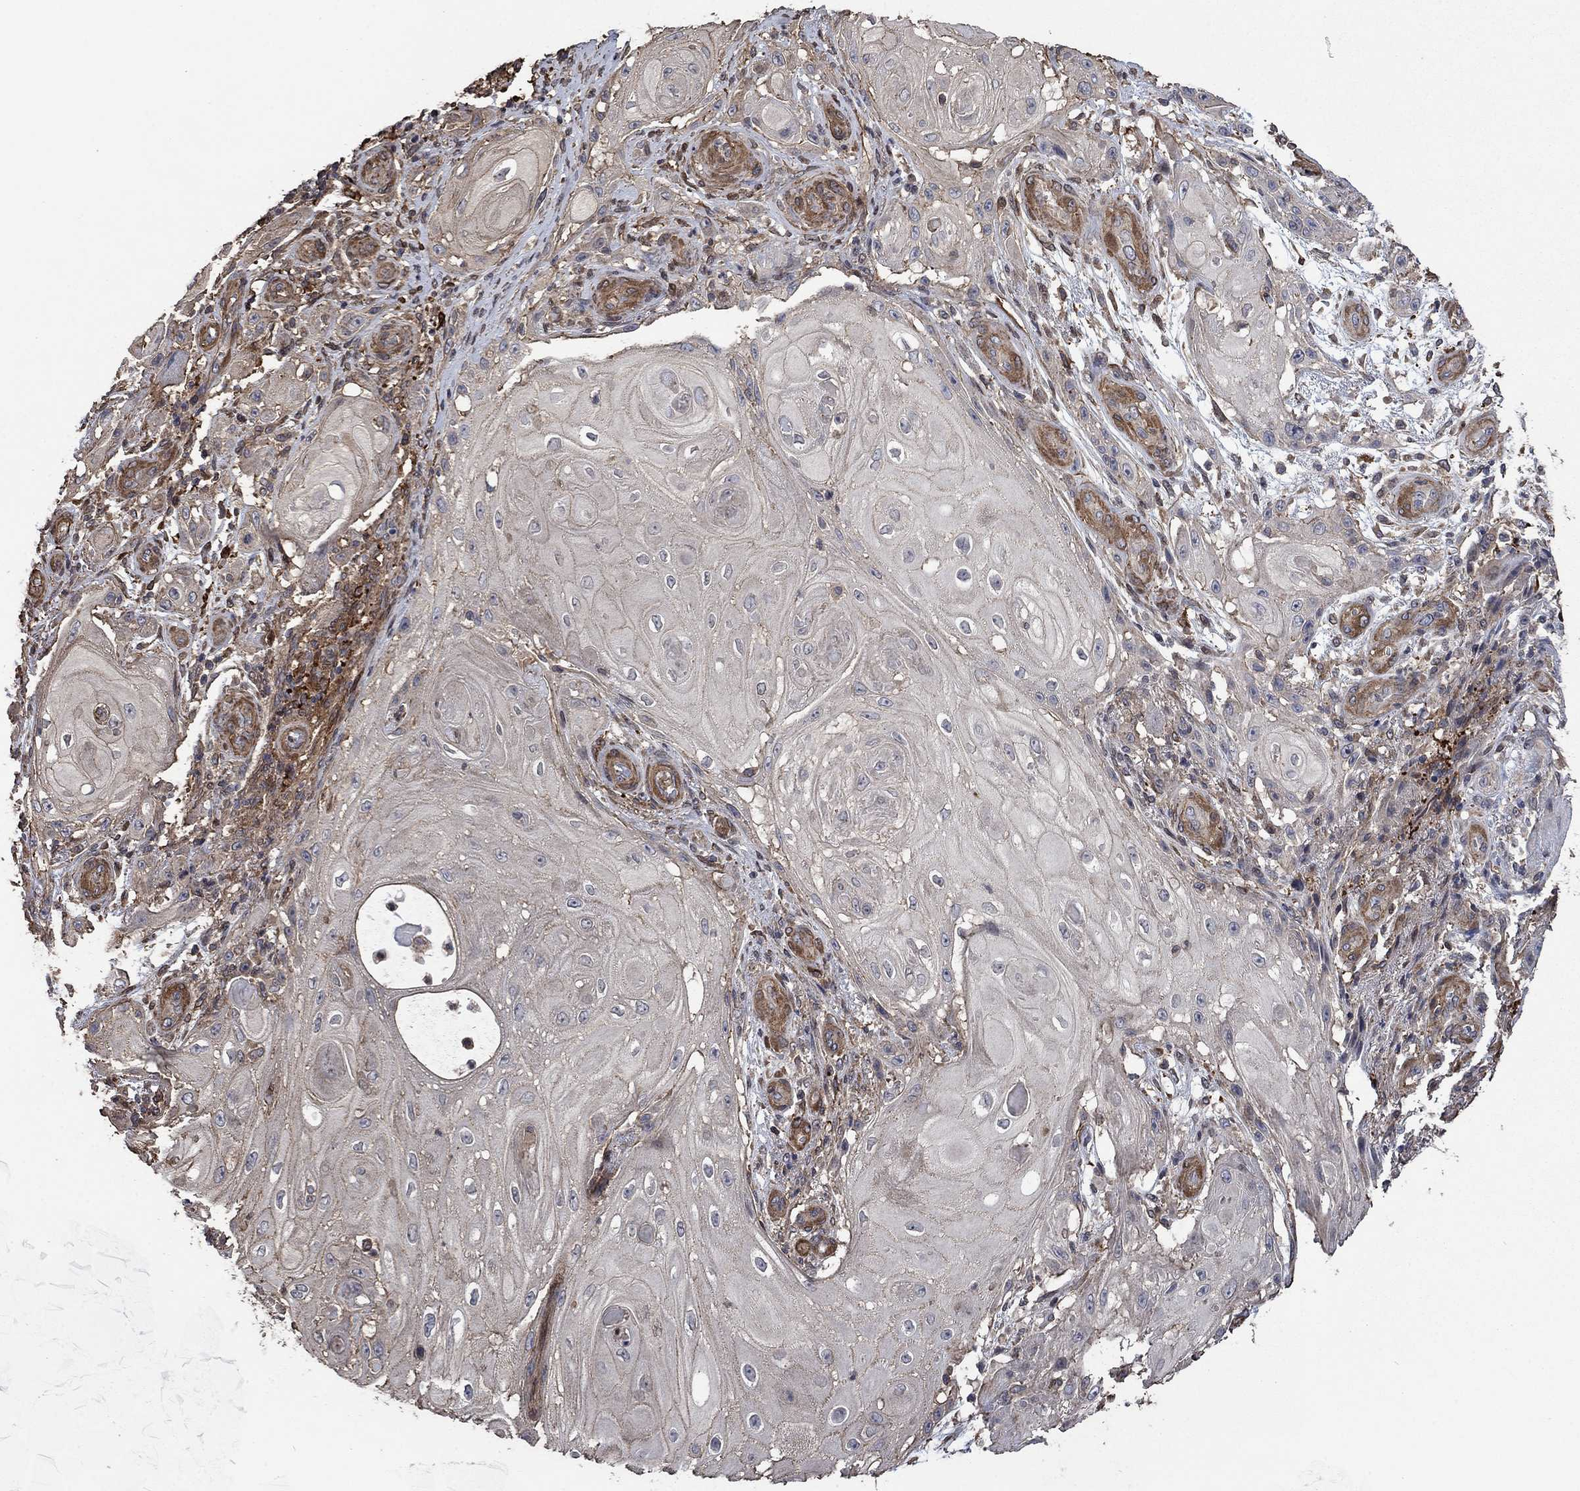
{"staining": {"intensity": "negative", "quantity": "none", "location": "none"}, "tissue": "skin cancer", "cell_type": "Tumor cells", "image_type": "cancer", "snomed": [{"axis": "morphology", "description": "Squamous cell carcinoma, NOS"}, {"axis": "topography", "description": "Skin"}], "caption": "An image of human squamous cell carcinoma (skin) is negative for staining in tumor cells.", "gene": "PDE3A", "patient": {"sex": "male", "age": 62}}